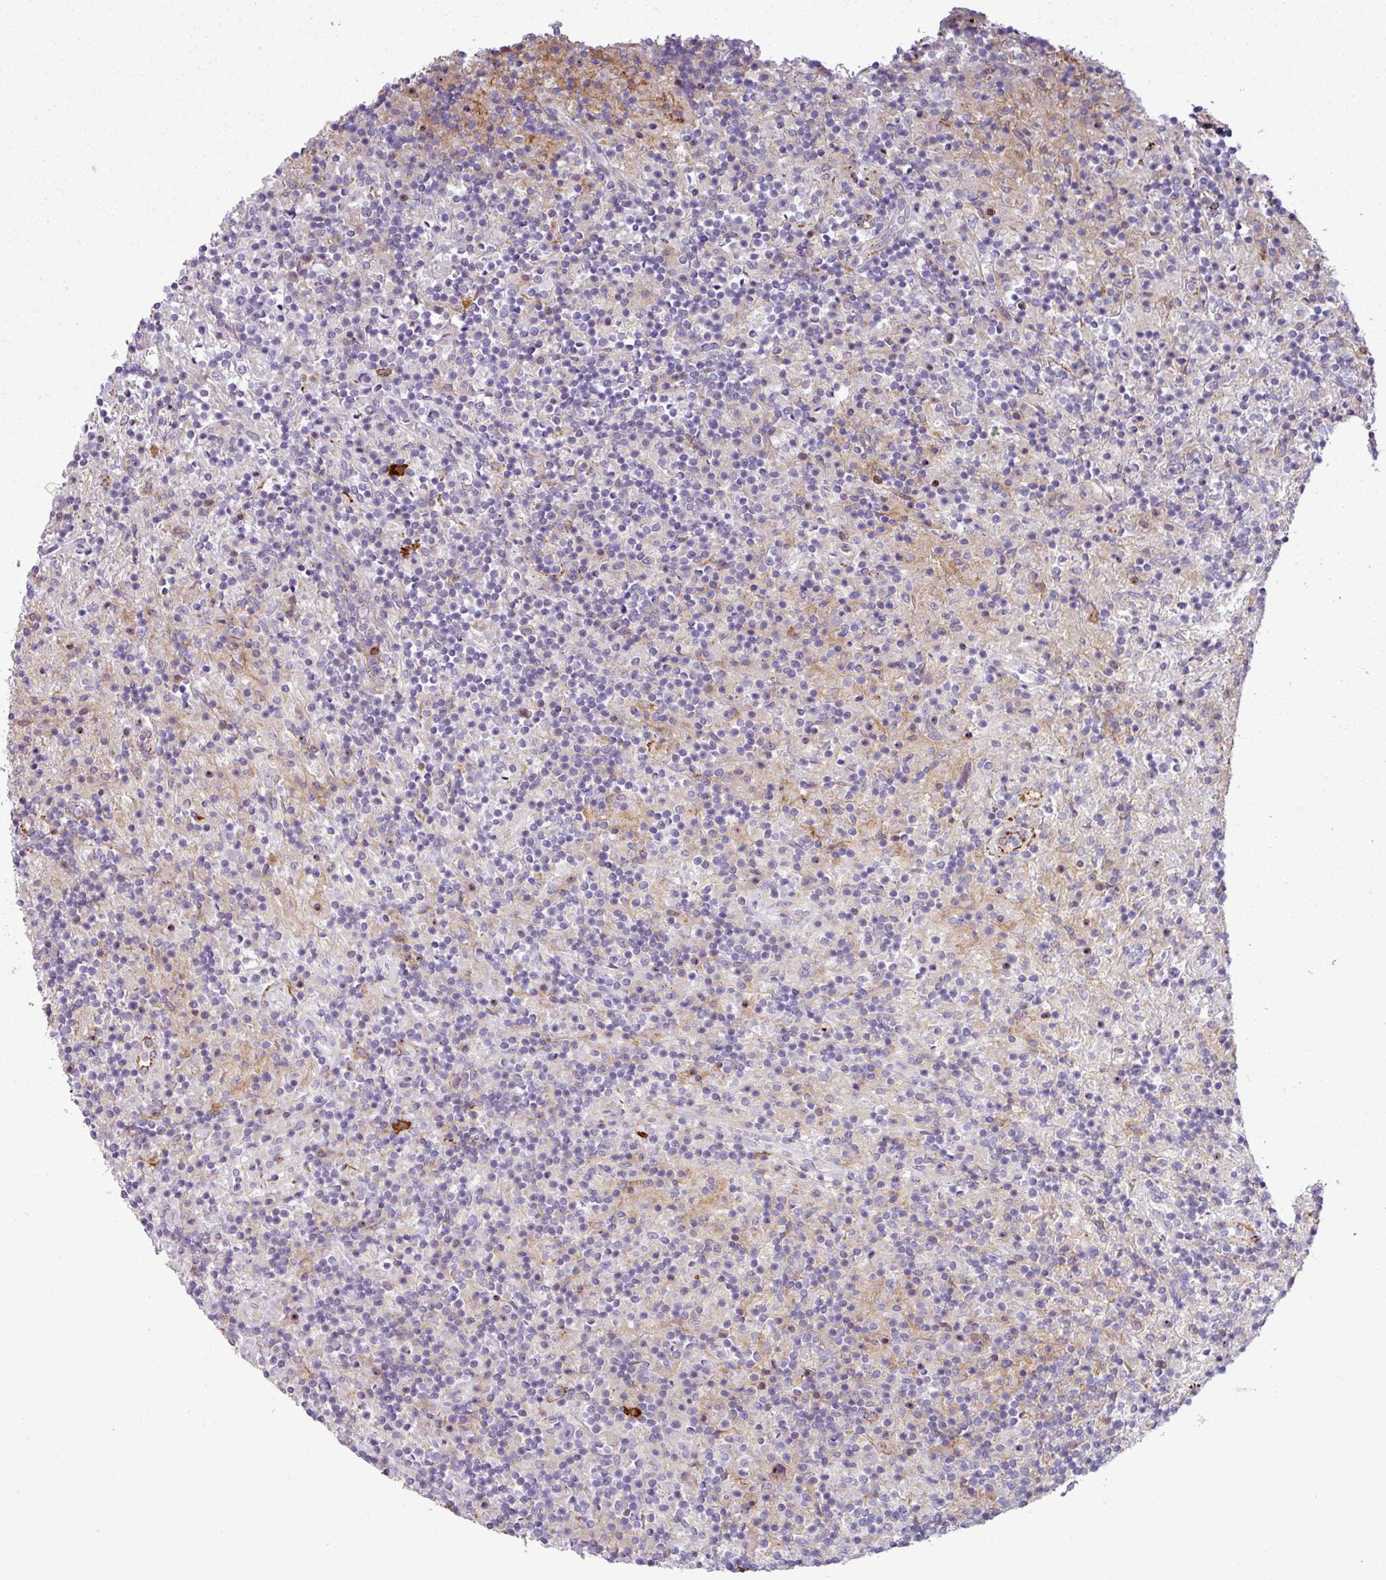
{"staining": {"intensity": "negative", "quantity": "none", "location": "none"}, "tissue": "lymphoma", "cell_type": "Tumor cells", "image_type": "cancer", "snomed": [{"axis": "morphology", "description": "Hodgkin's disease, NOS"}, {"axis": "topography", "description": "Lymph node"}], "caption": "Image shows no significant protein staining in tumor cells of lymphoma.", "gene": "COL8A1", "patient": {"sex": "male", "age": 70}}